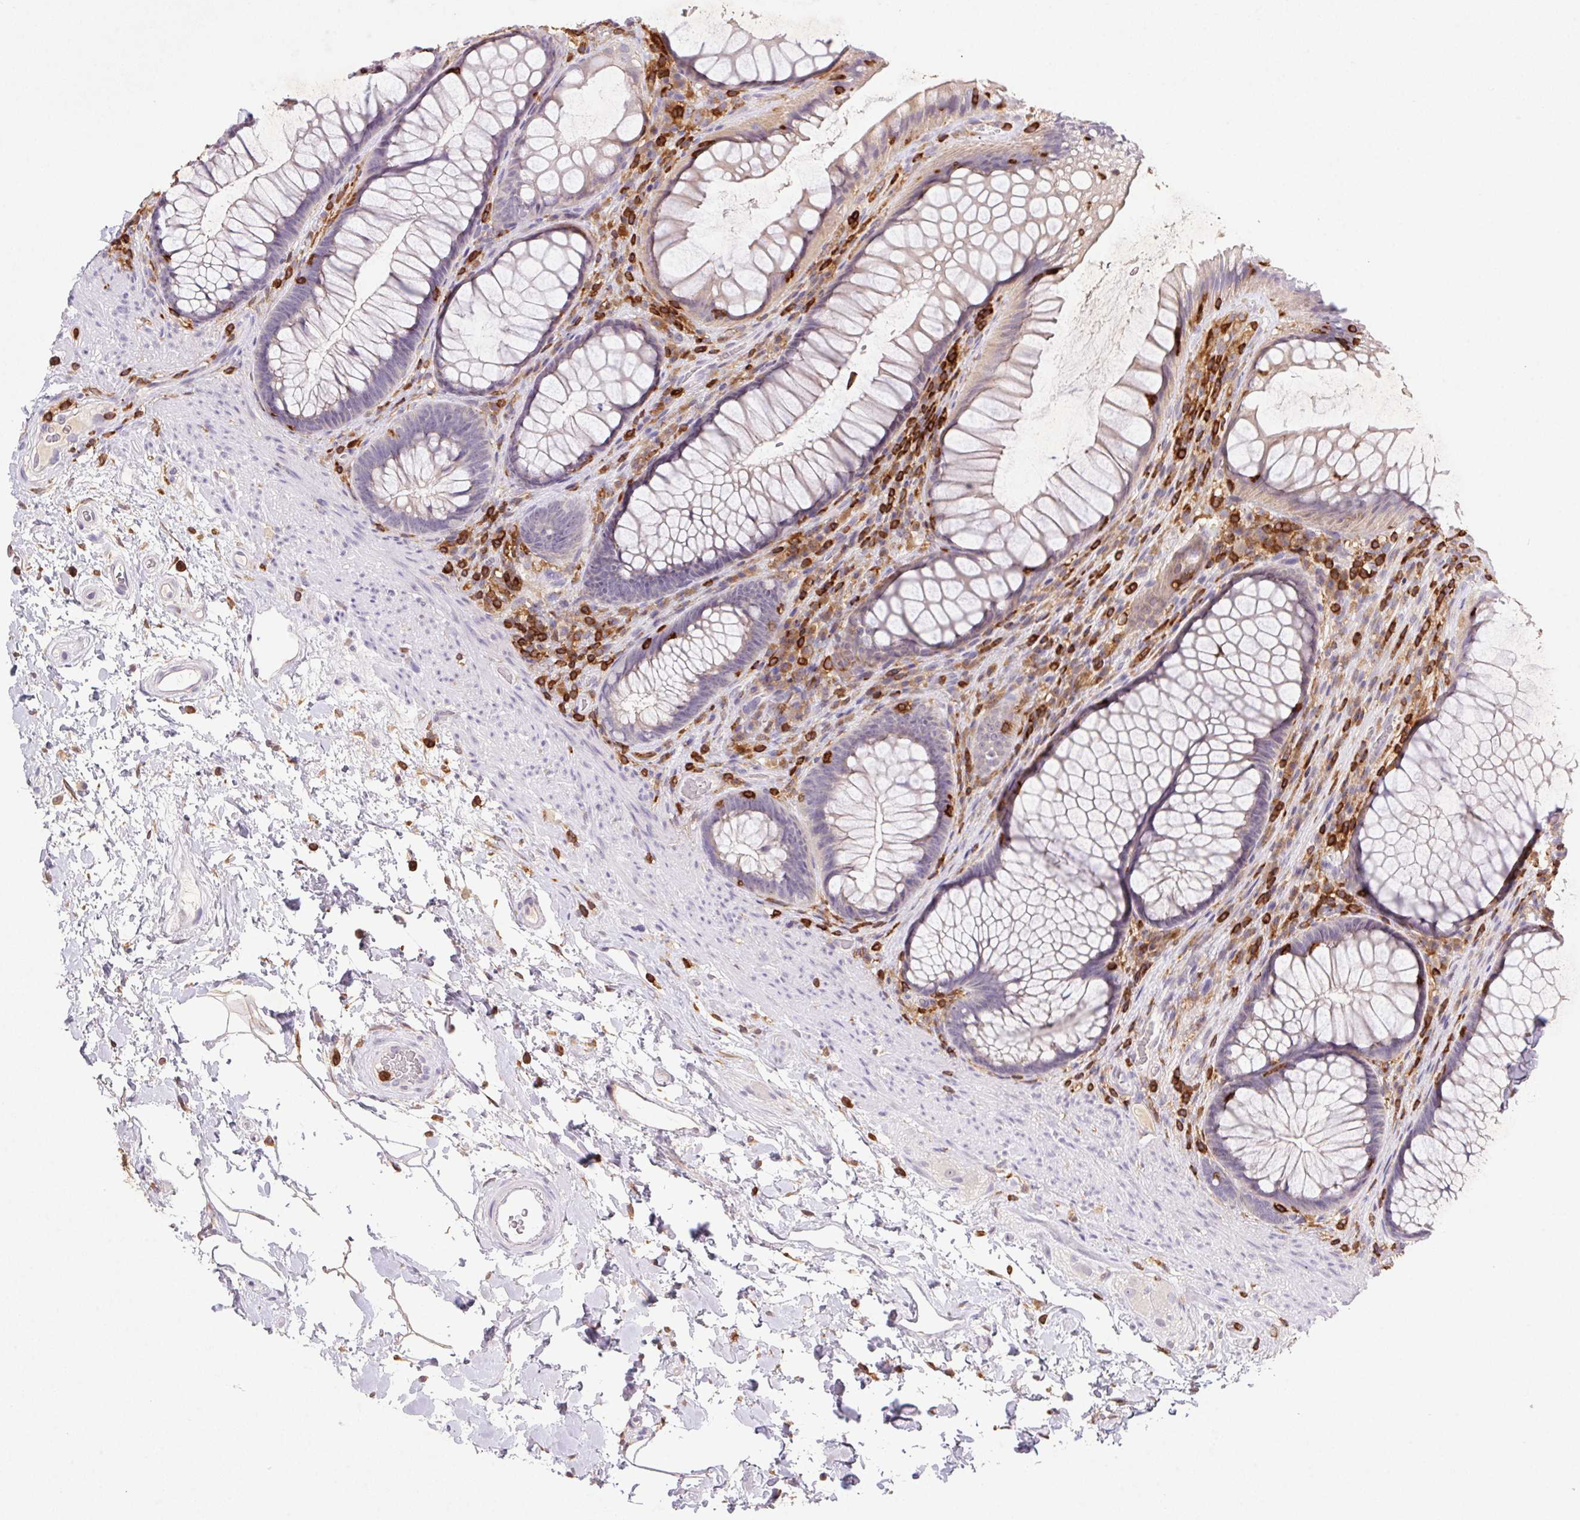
{"staining": {"intensity": "moderate", "quantity": "25%-75%", "location": "cytoplasmic/membranous"}, "tissue": "rectum", "cell_type": "Glandular cells", "image_type": "normal", "snomed": [{"axis": "morphology", "description": "Normal tissue, NOS"}, {"axis": "topography", "description": "Smooth muscle"}, {"axis": "topography", "description": "Rectum"}], "caption": "This photomicrograph demonstrates unremarkable rectum stained with immunohistochemistry (IHC) to label a protein in brown. The cytoplasmic/membranous of glandular cells show moderate positivity for the protein. Nuclei are counter-stained blue.", "gene": "APBB1IP", "patient": {"sex": "male", "age": 53}}